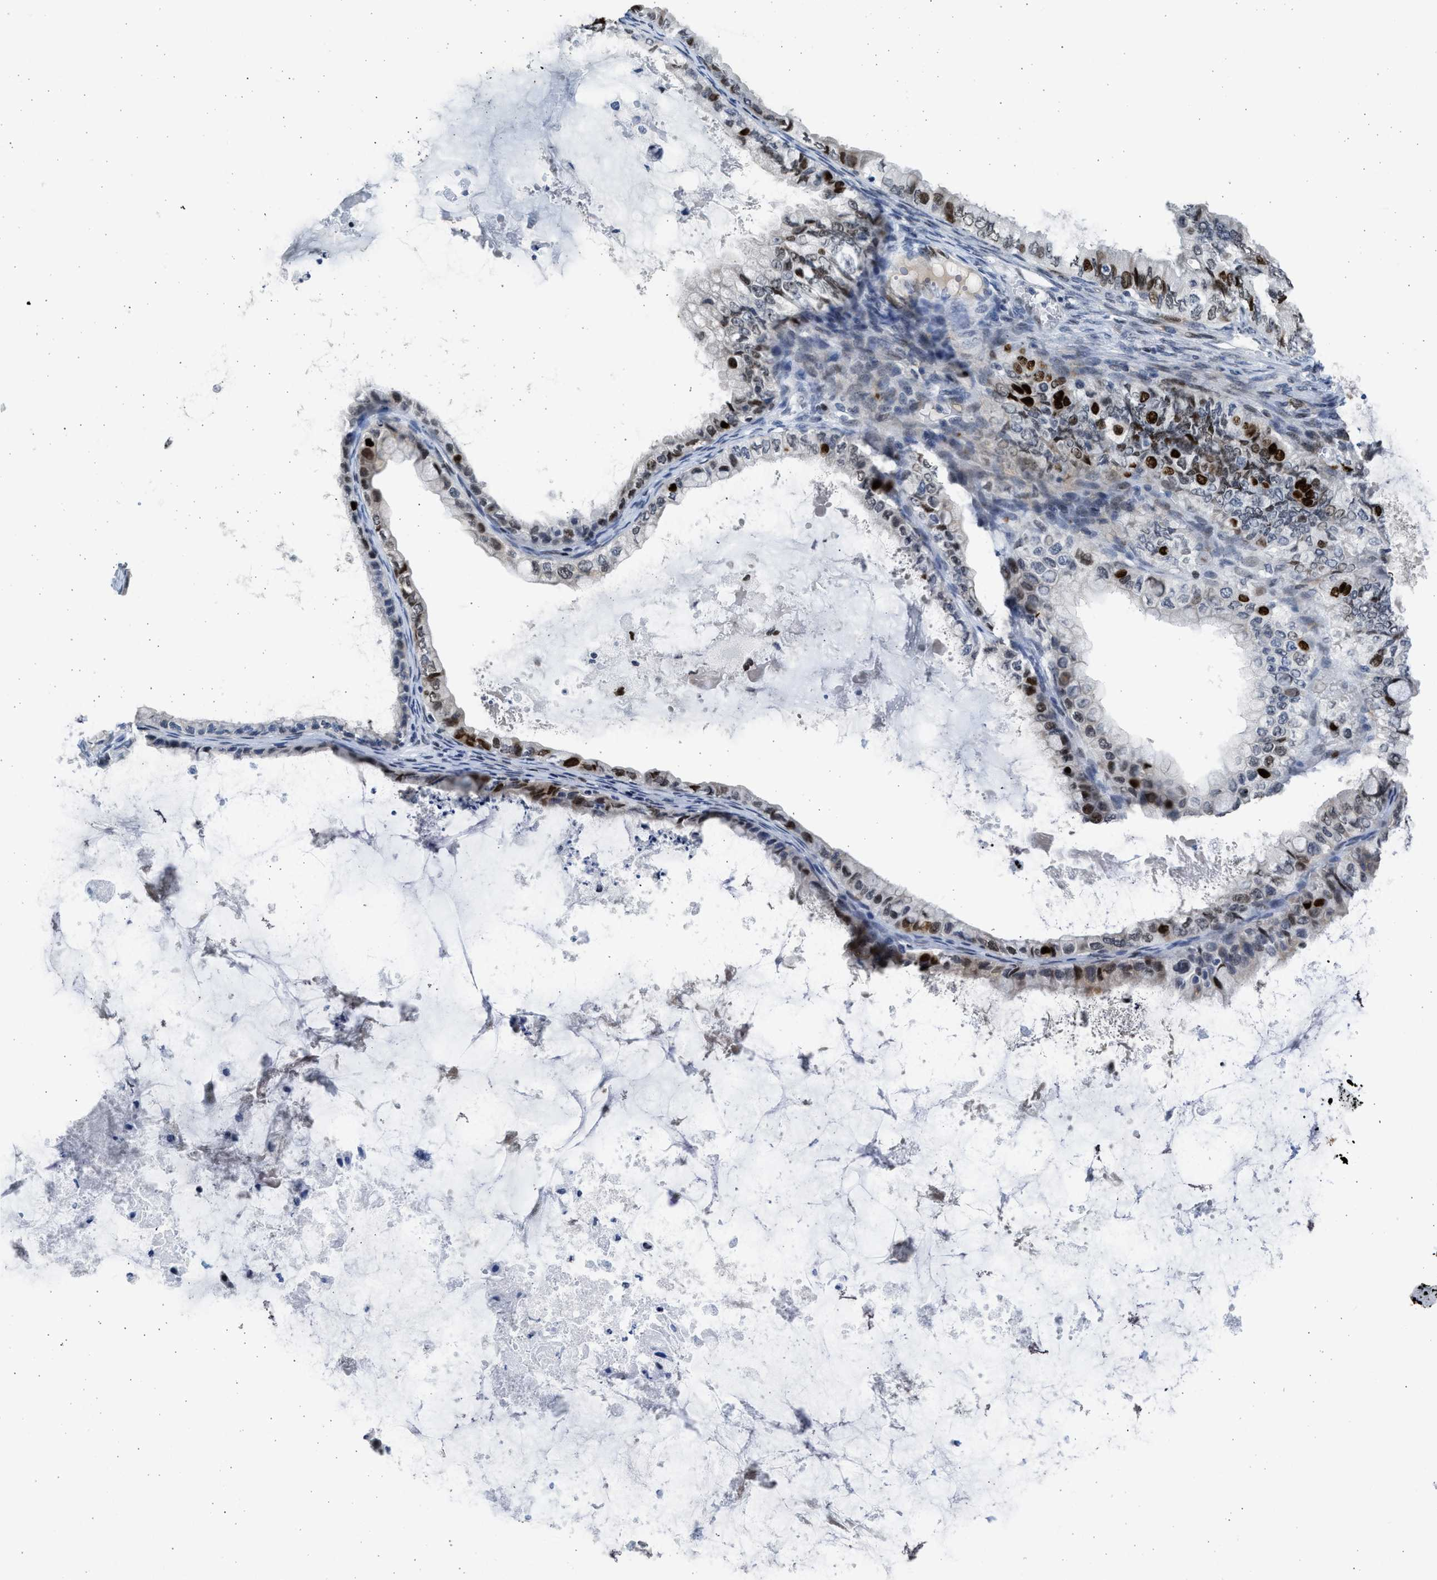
{"staining": {"intensity": "strong", "quantity": "<25%", "location": "nuclear"}, "tissue": "ovarian cancer", "cell_type": "Tumor cells", "image_type": "cancer", "snomed": [{"axis": "morphology", "description": "Cystadenocarcinoma, mucinous, NOS"}, {"axis": "topography", "description": "Ovary"}], "caption": "Protein staining by immunohistochemistry reveals strong nuclear staining in about <25% of tumor cells in mucinous cystadenocarcinoma (ovarian).", "gene": "HMGN3", "patient": {"sex": "female", "age": 80}}